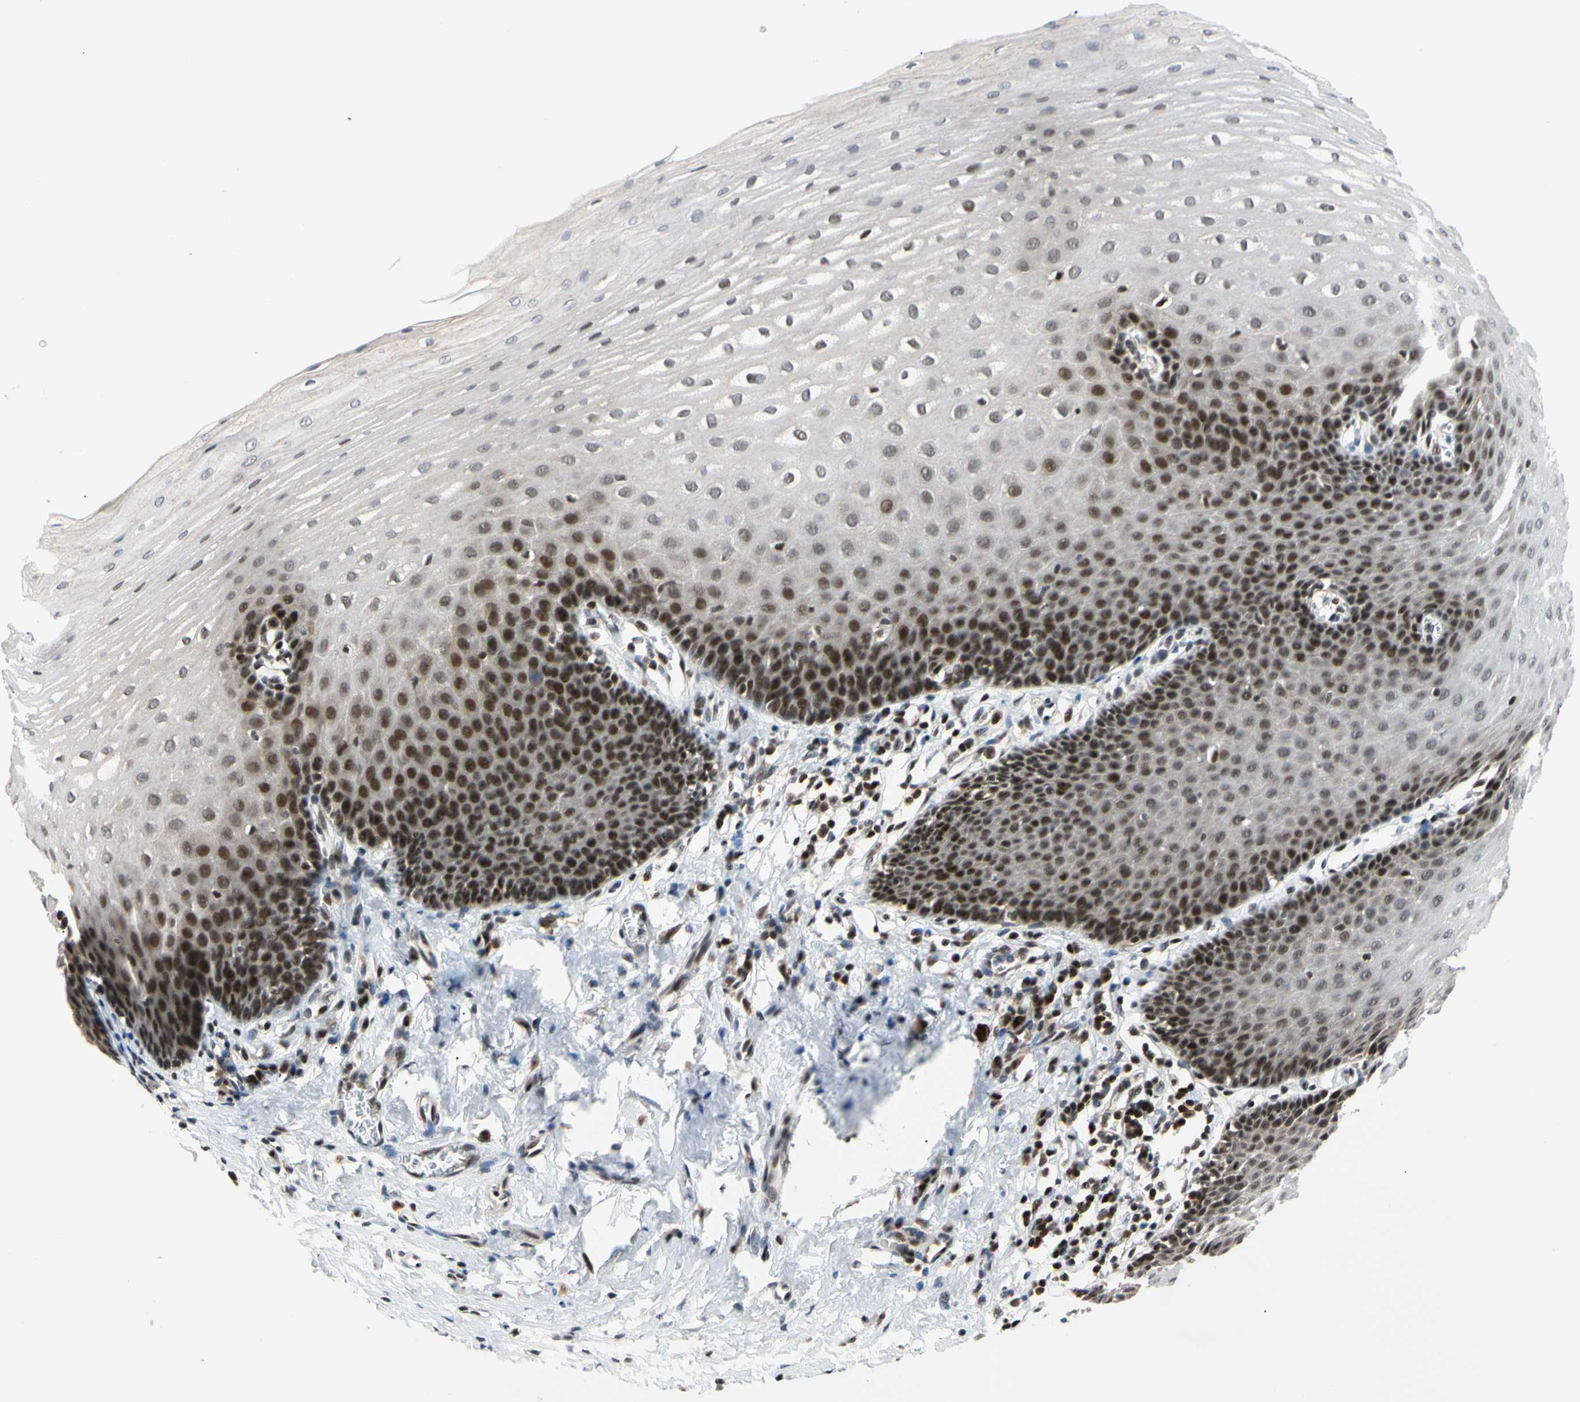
{"staining": {"intensity": "strong", "quantity": "25%-75%", "location": "nuclear"}, "tissue": "esophagus", "cell_type": "Squamous epithelial cells", "image_type": "normal", "snomed": [{"axis": "morphology", "description": "Normal tissue, NOS"}, {"axis": "topography", "description": "Esophagus"}], "caption": "IHC (DAB (3,3'-diaminobenzidine)) staining of unremarkable human esophagus exhibits strong nuclear protein staining in about 25%-75% of squamous epithelial cells. The staining was performed using DAB to visualize the protein expression in brown, while the nuclei were stained in blue with hematoxylin (Magnification: 20x).", "gene": "E2F1", "patient": {"sex": "male", "age": 70}}